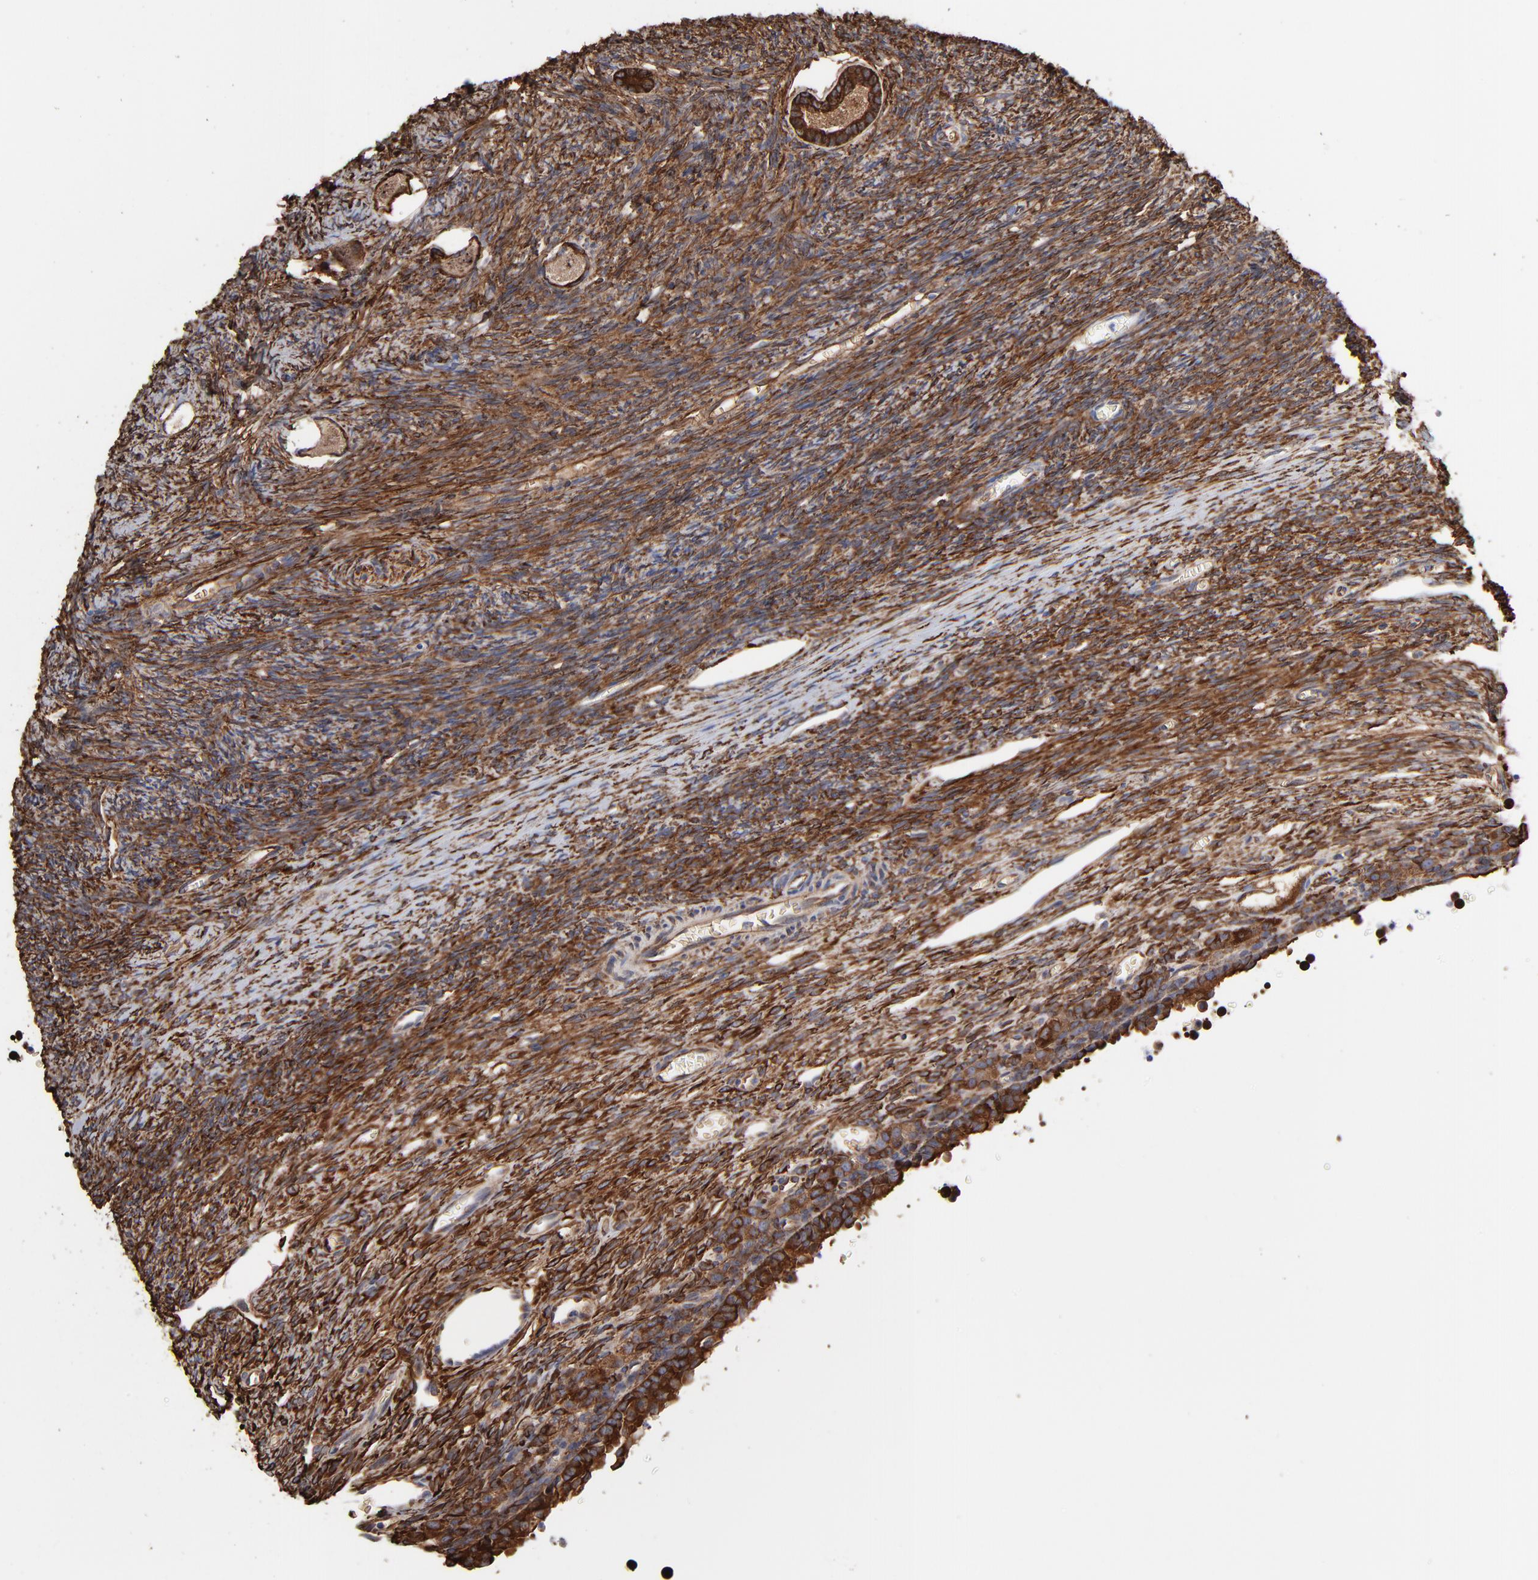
{"staining": {"intensity": "strong", "quantity": ">75%", "location": "cytoplasmic/membranous"}, "tissue": "ovary", "cell_type": "Follicle cells", "image_type": "normal", "snomed": [{"axis": "morphology", "description": "Normal tissue, NOS"}, {"axis": "topography", "description": "Ovary"}], "caption": "The micrograph demonstrates immunohistochemical staining of benign ovary. There is strong cytoplasmic/membranous expression is seen in approximately >75% of follicle cells.", "gene": "CILP", "patient": {"sex": "female", "age": 27}}